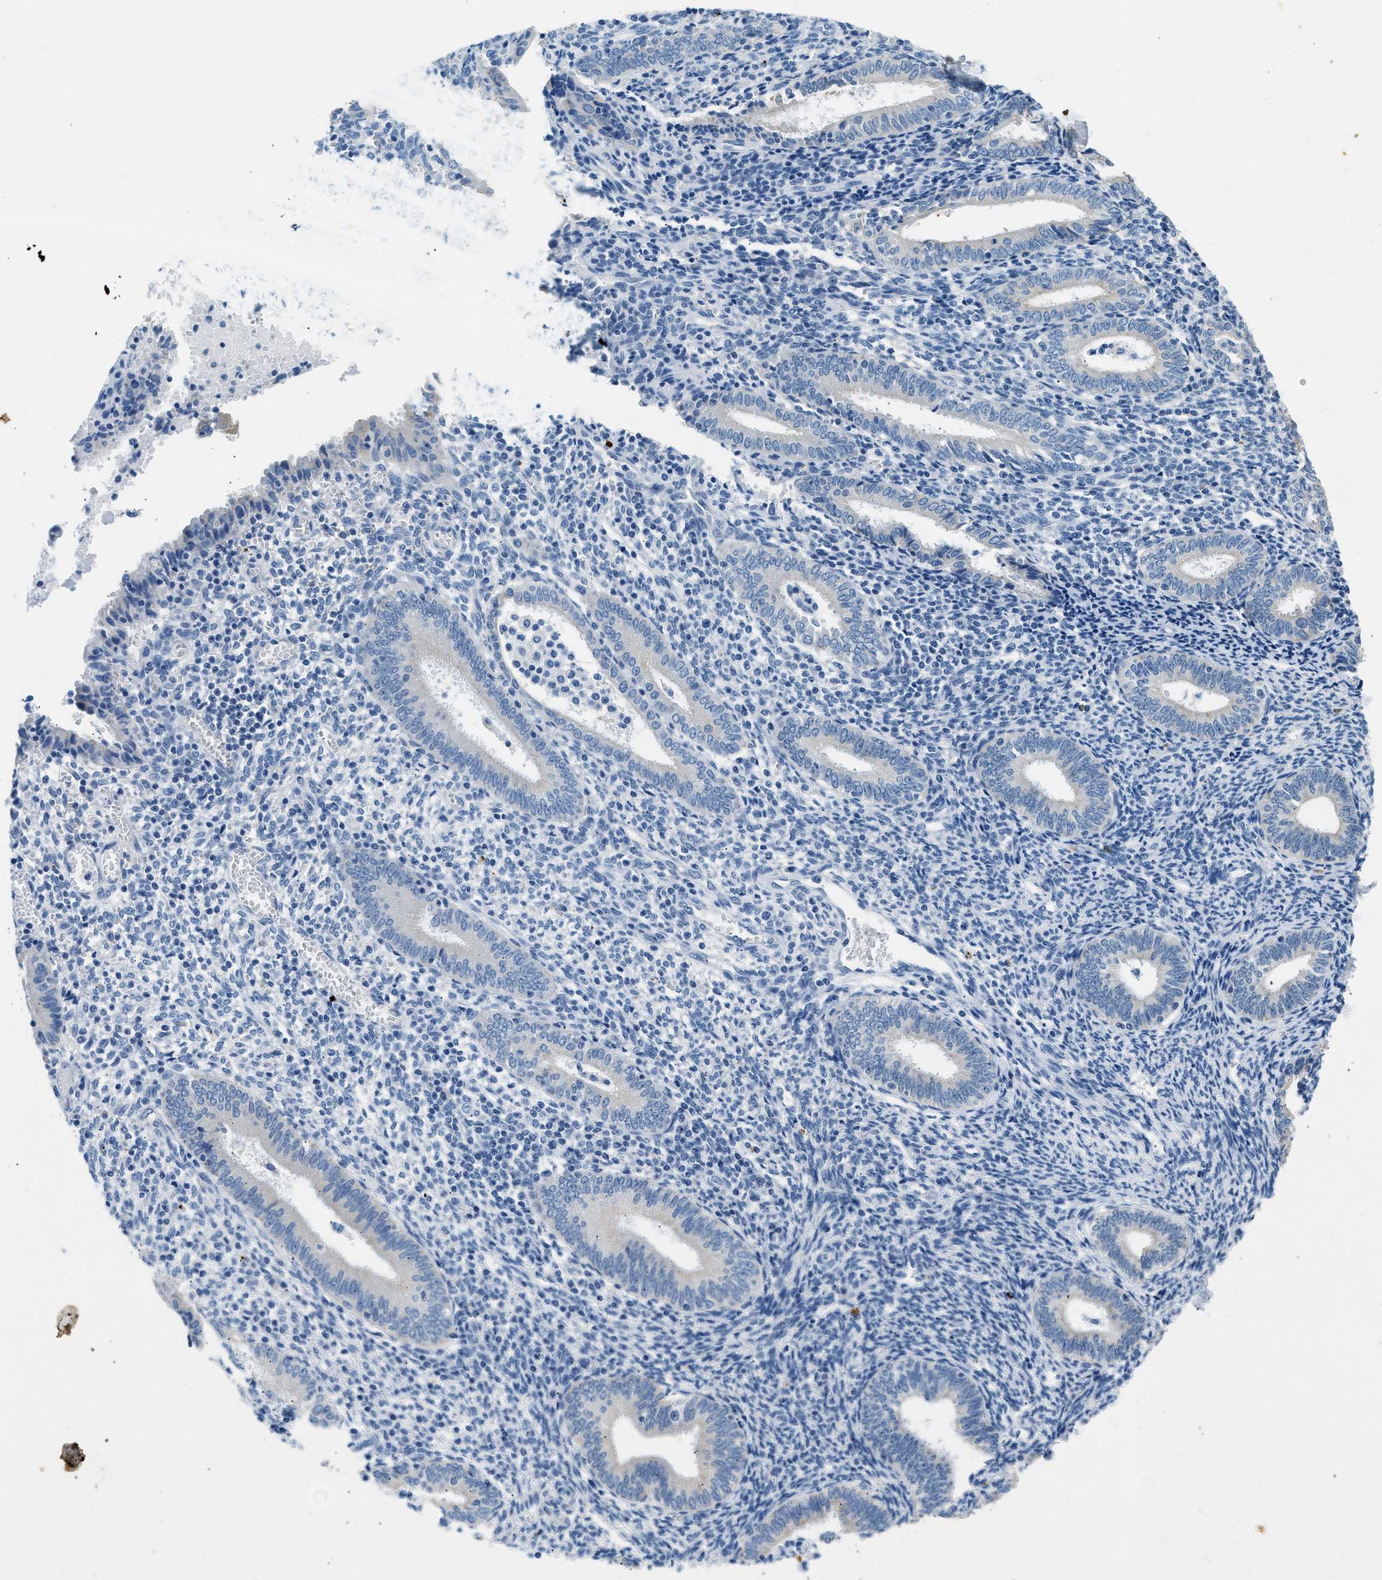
{"staining": {"intensity": "negative", "quantity": "none", "location": "none"}, "tissue": "endometrium", "cell_type": "Cells in endometrial stroma", "image_type": "normal", "snomed": [{"axis": "morphology", "description": "Normal tissue, NOS"}, {"axis": "topography", "description": "Endometrium"}], "caption": "This is an immunohistochemistry image of normal endometrium. There is no staining in cells in endometrial stroma.", "gene": "CFAP20", "patient": {"sex": "female", "age": 41}}